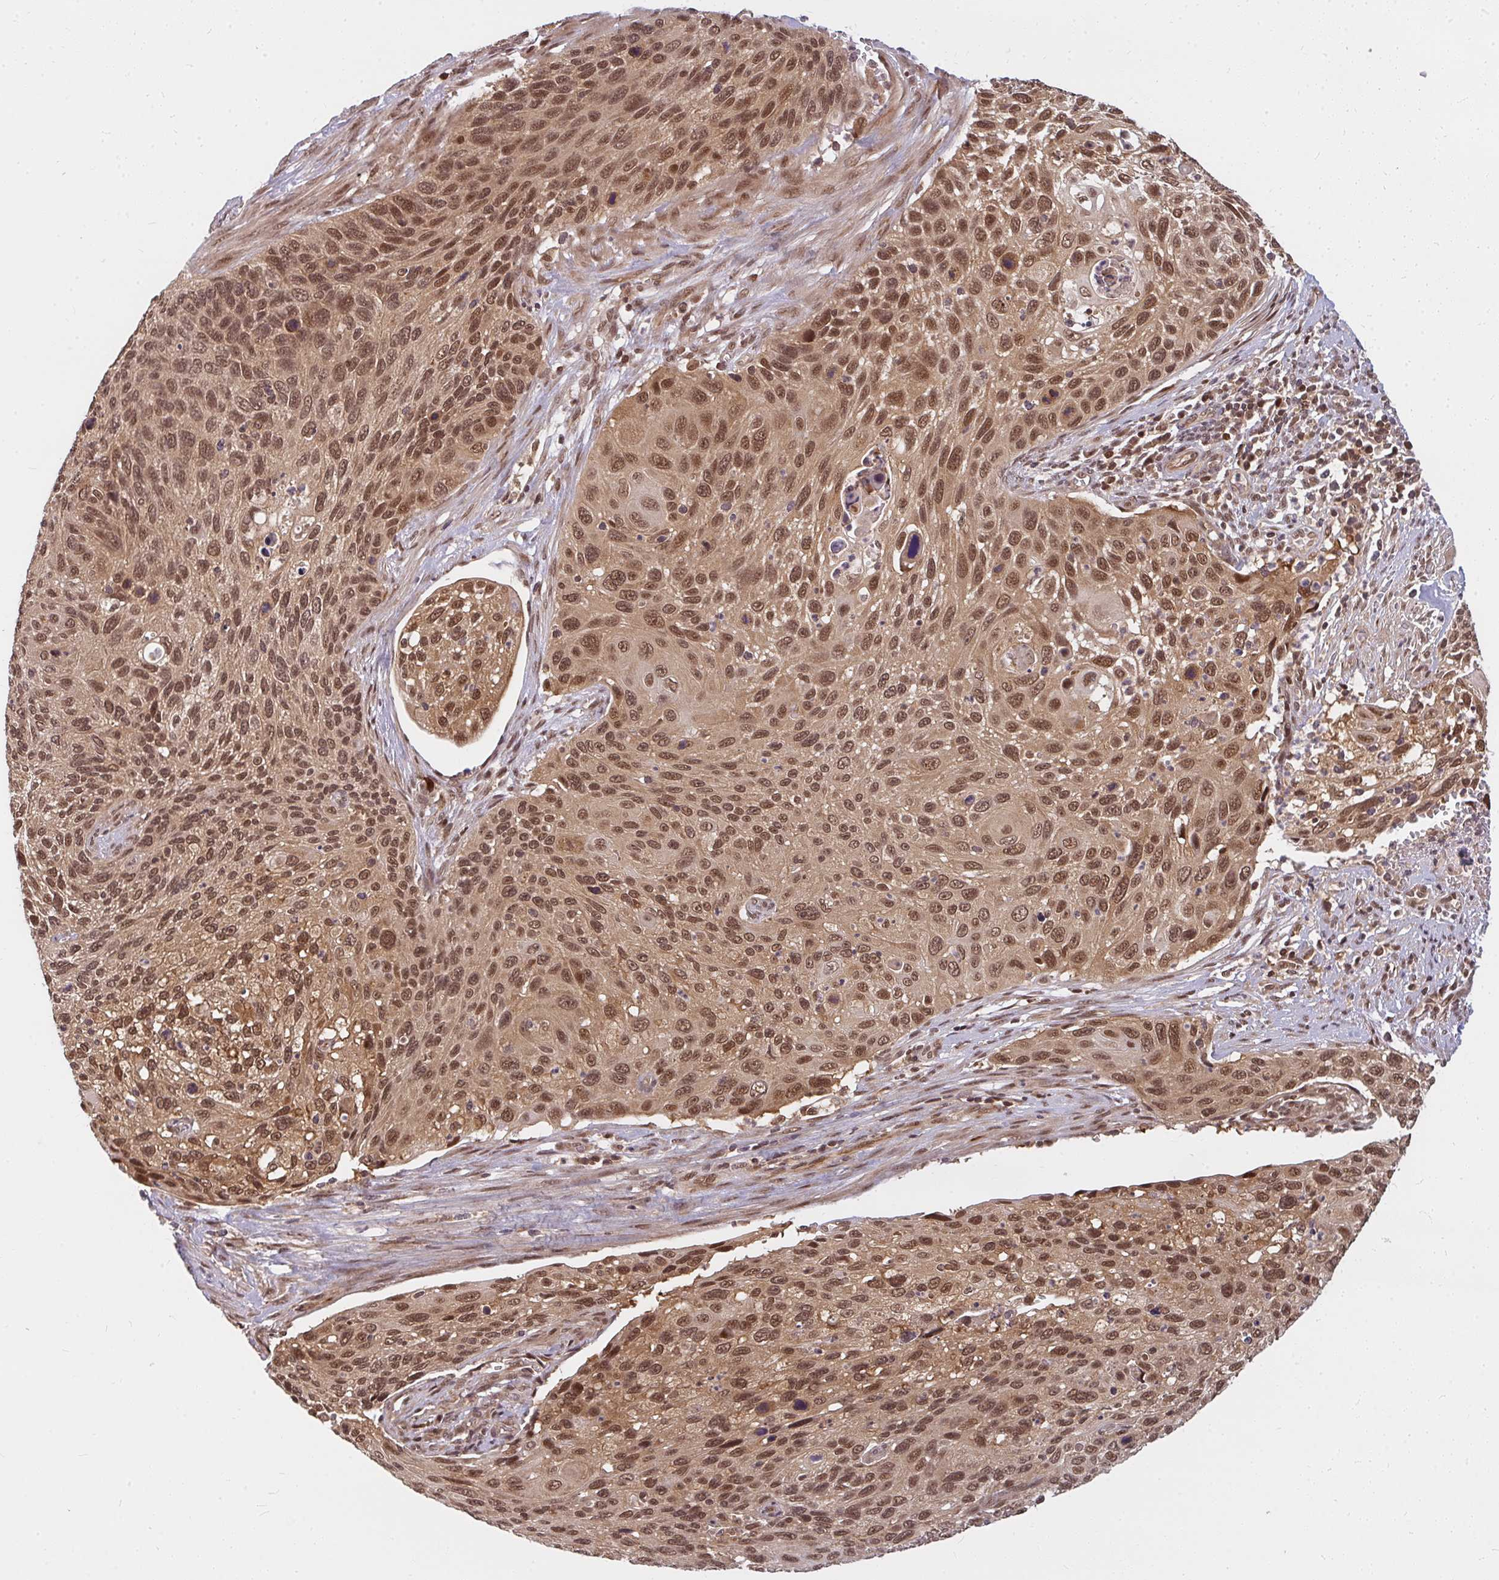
{"staining": {"intensity": "moderate", "quantity": ">75%", "location": "nuclear"}, "tissue": "cervical cancer", "cell_type": "Tumor cells", "image_type": "cancer", "snomed": [{"axis": "morphology", "description": "Squamous cell carcinoma, NOS"}, {"axis": "topography", "description": "Cervix"}], "caption": "There is medium levels of moderate nuclear staining in tumor cells of cervical squamous cell carcinoma, as demonstrated by immunohistochemical staining (brown color).", "gene": "GTF3C6", "patient": {"sex": "female", "age": 70}}